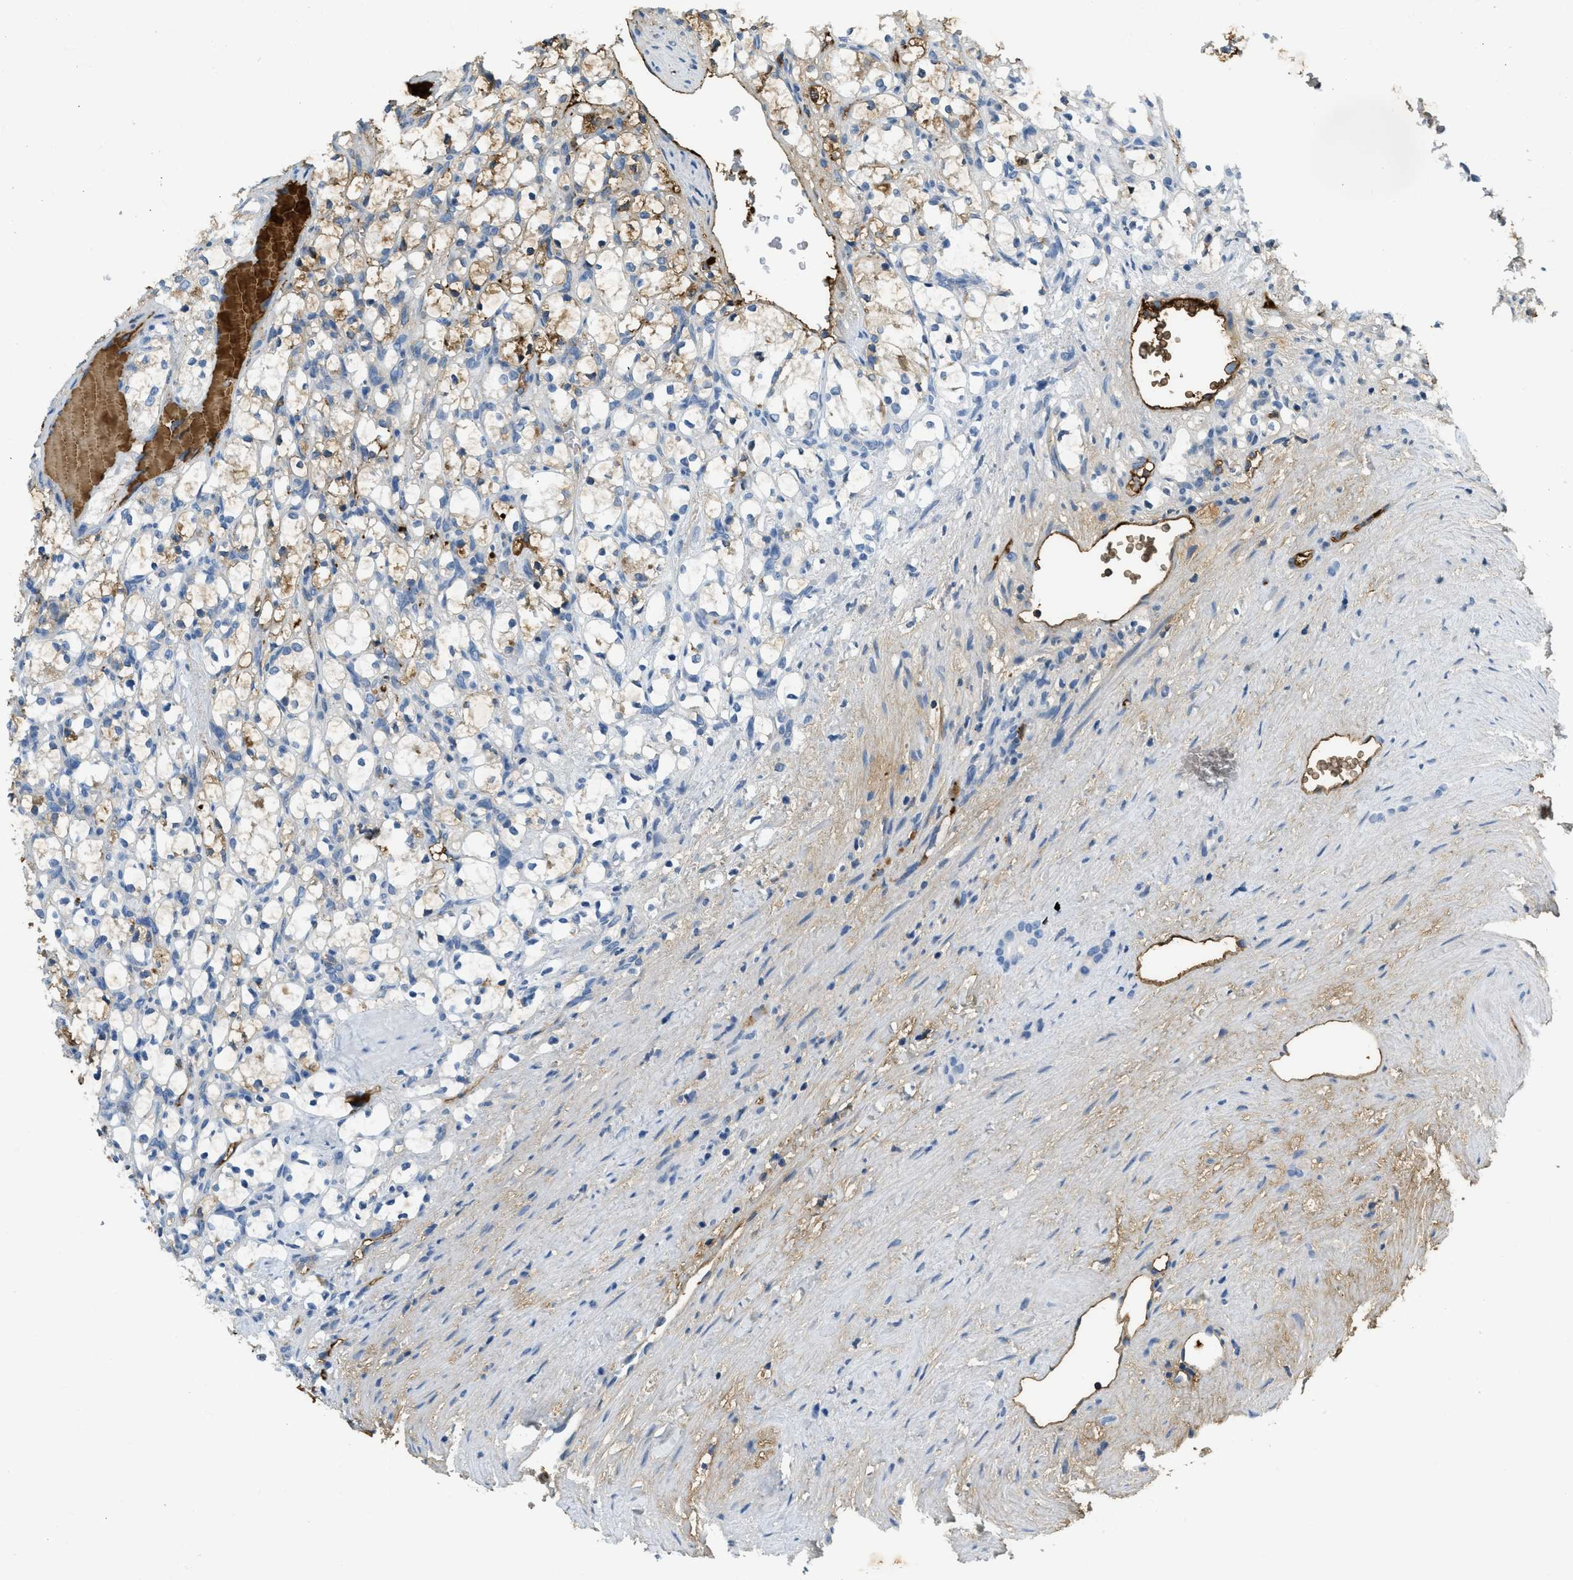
{"staining": {"intensity": "weak", "quantity": "<25%", "location": "cytoplasmic/membranous"}, "tissue": "renal cancer", "cell_type": "Tumor cells", "image_type": "cancer", "snomed": [{"axis": "morphology", "description": "Adenocarcinoma, NOS"}, {"axis": "topography", "description": "Kidney"}], "caption": "A histopathology image of human renal adenocarcinoma is negative for staining in tumor cells.", "gene": "PRTN3", "patient": {"sex": "female", "age": 69}}